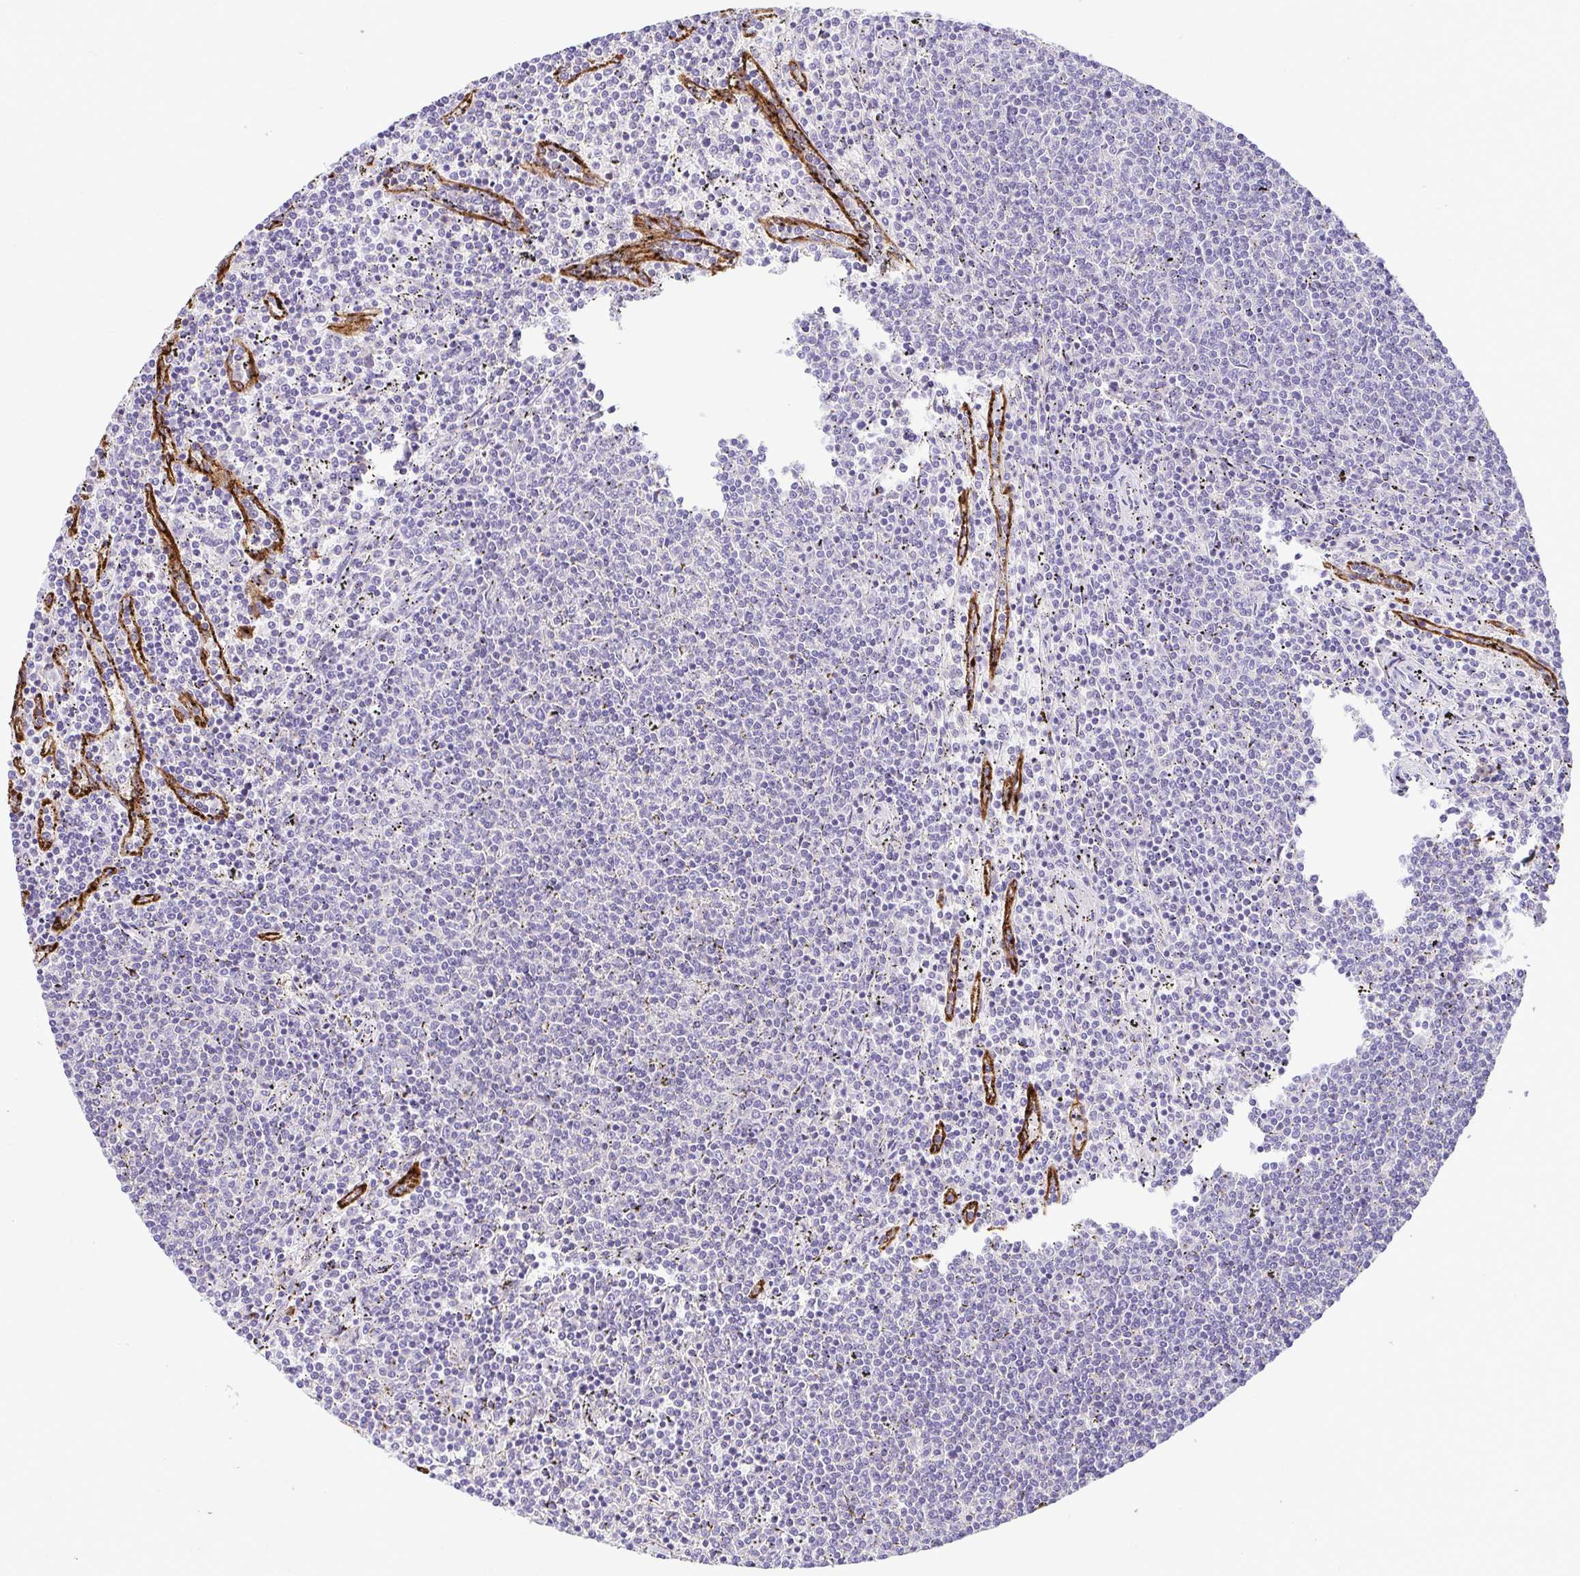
{"staining": {"intensity": "negative", "quantity": "none", "location": "none"}, "tissue": "lymphoma", "cell_type": "Tumor cells", "image_type": "cancer", "snomed": [{"axis": "morphology", "description": "Malignant lymphoma, non-Hodgkin's type, Low grade"}, {"axis": "topography", "description": "Spleen"}], "caption": "The photomicrograph displays no staining of tumor cells in lymphoma.", "gene": "GPR182", "patient": {"sex": "female", "age": 50}}